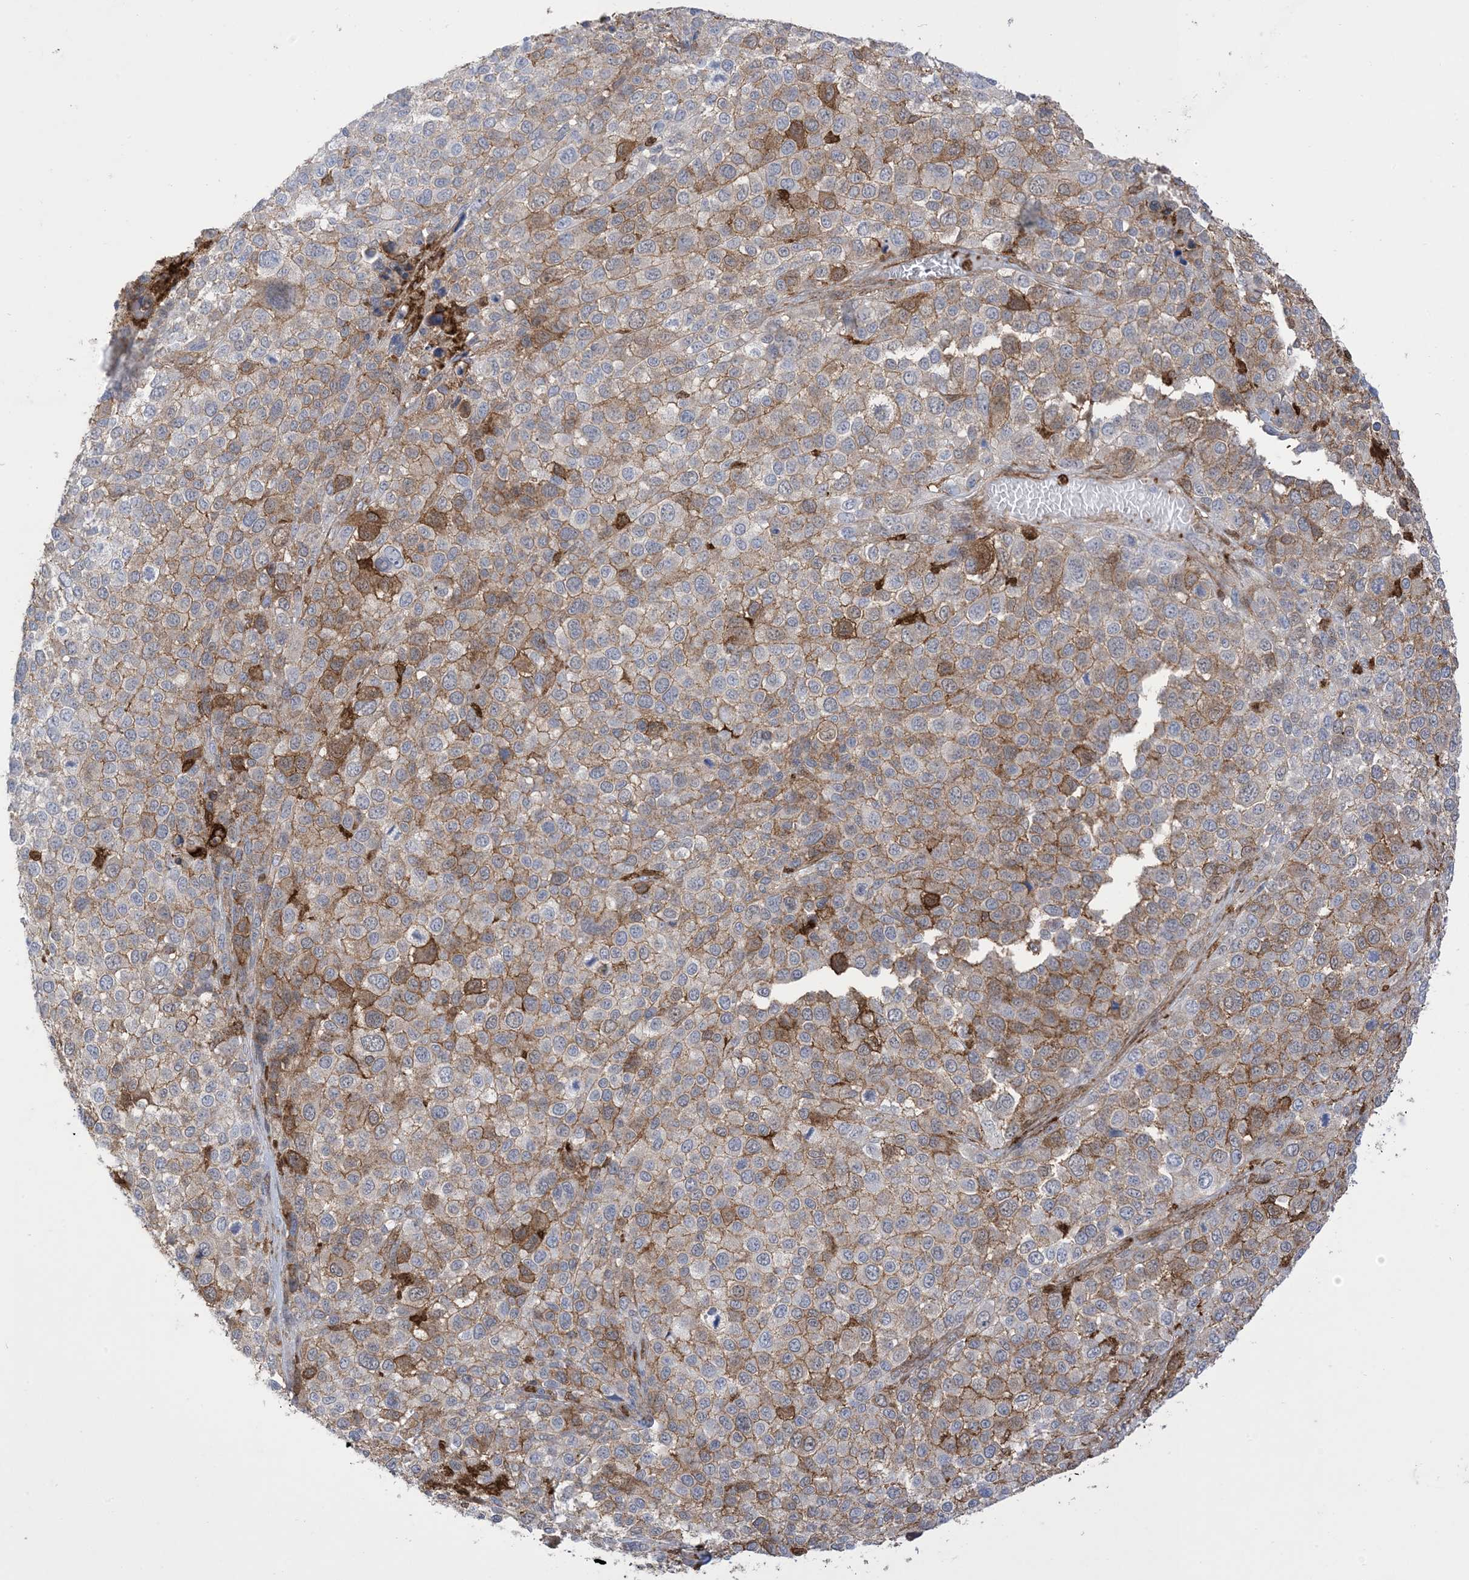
{"staining": {"intensity": "moderate", "quantity": "25%-75%", "location": "cytoplasmic/membranous"}, "tissue": "melanoma", "cell_type": "Tumor cells", "image_type": "cancer", "snomed": [{"axis": "morphology", "description": "Malignant melanoma, NOS"}, {"axis": "topography", "description": "Skin of trunk"}], "caption": "Approximately 25%-75% of tumor cells in malignant melanoma demonstrate moderate cytoplasmic/membranous protein staining as visualized by brown immunohistochemical staining.", "gene": "GSN", "patient": {"sex": "male", "age": 71}}